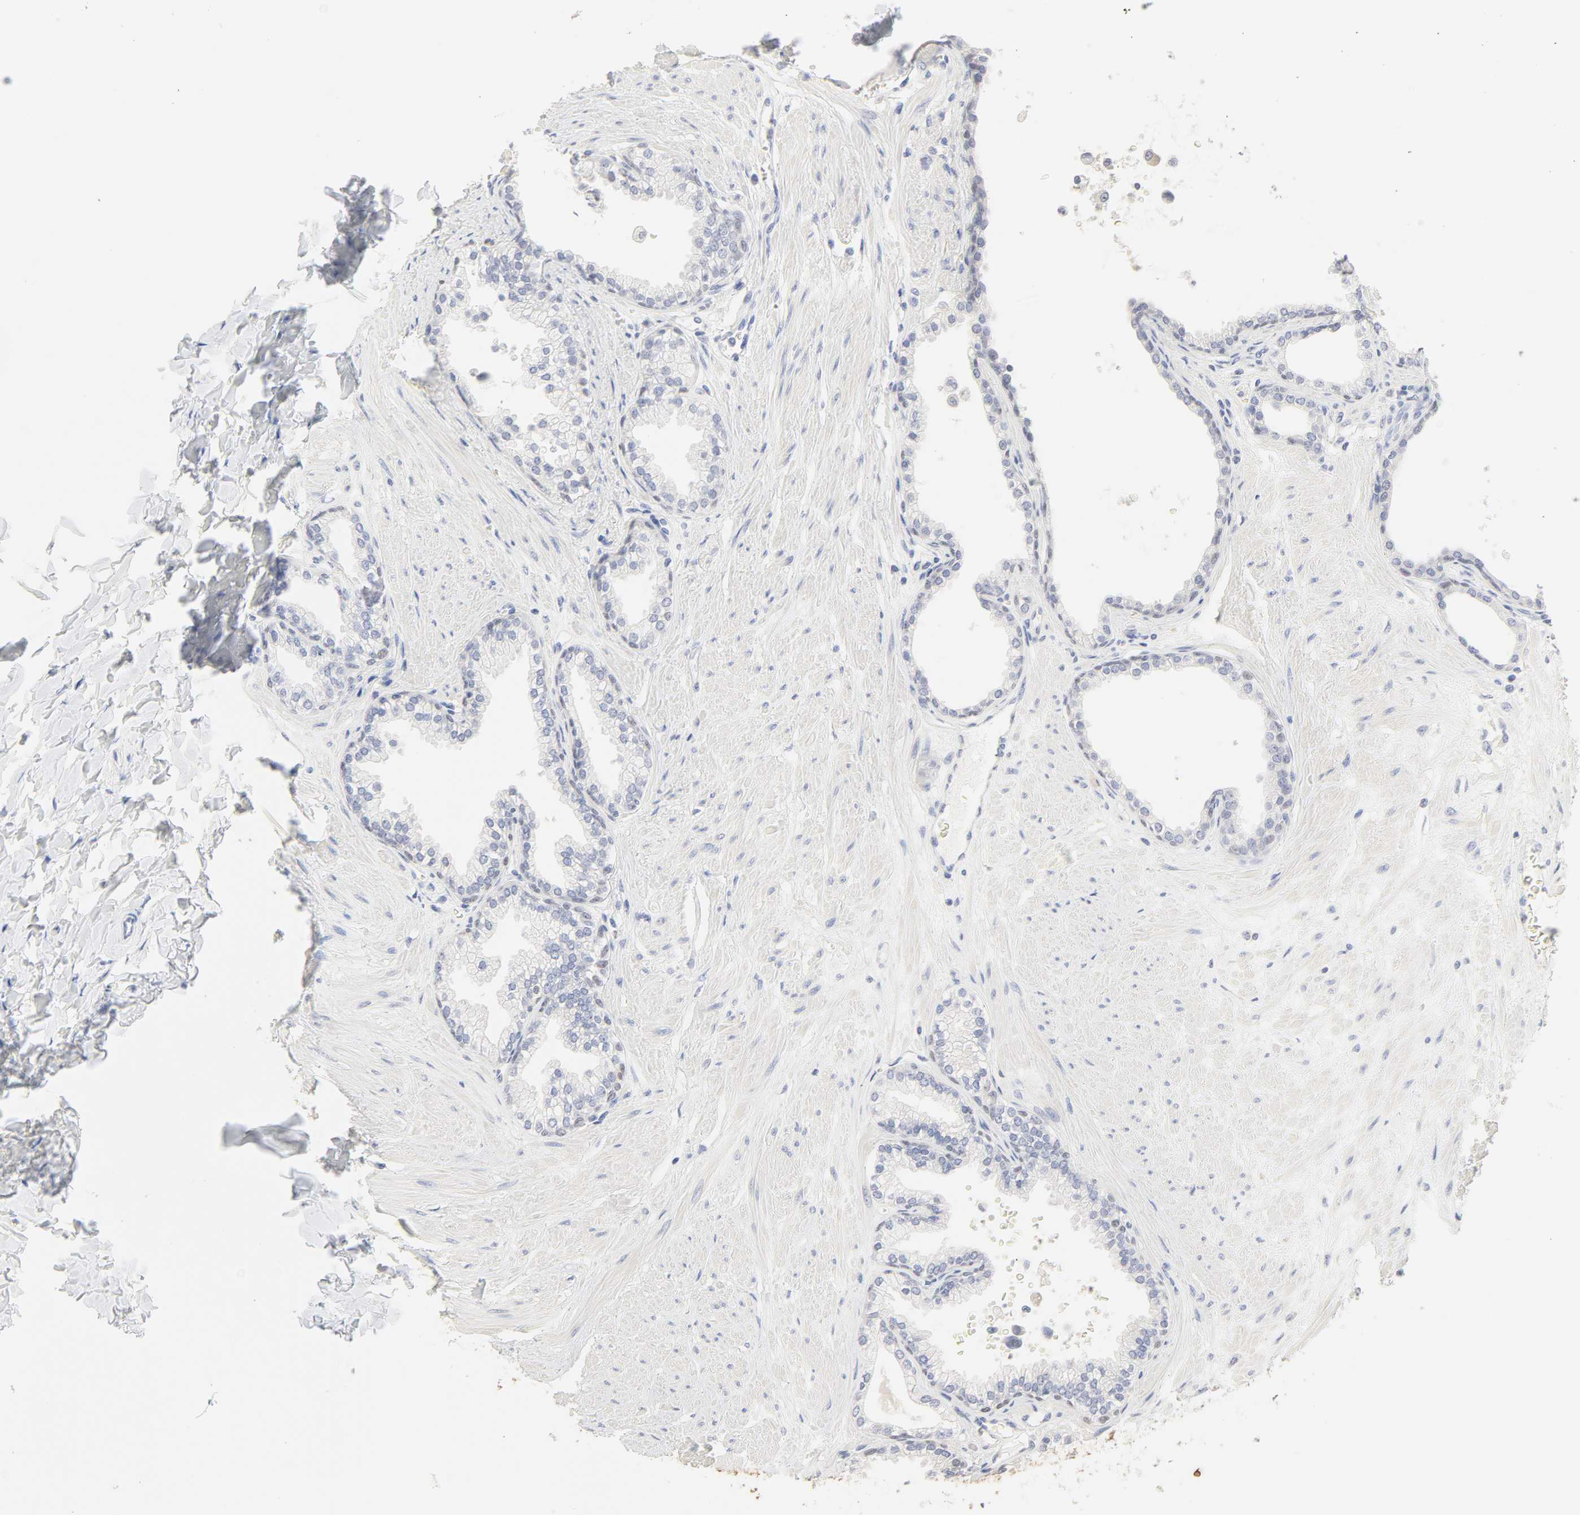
{"staining": {"intensity": "negative", "quantity": "none", "location": "none"}, "tissue": "prostate", "cell_type": "Glandular cells", "image_type": "normal", "snomed": [{"axis": "morphology", "description": "Normal tissue, NOS"}, {"axis": "topography", "description": "Prostate"}], "caption": "IHC micrograph of normal human prostate stained for a protein (brown), which displays no positivity in glandular cells. The staining was performed using DAB to visualize the protein expression in brown, while the nuclei were stained in blue with hematoxylin (Magnification: 20x).", "gene": "FCGBP", "patient": {"sex": "male", "age": 64}}